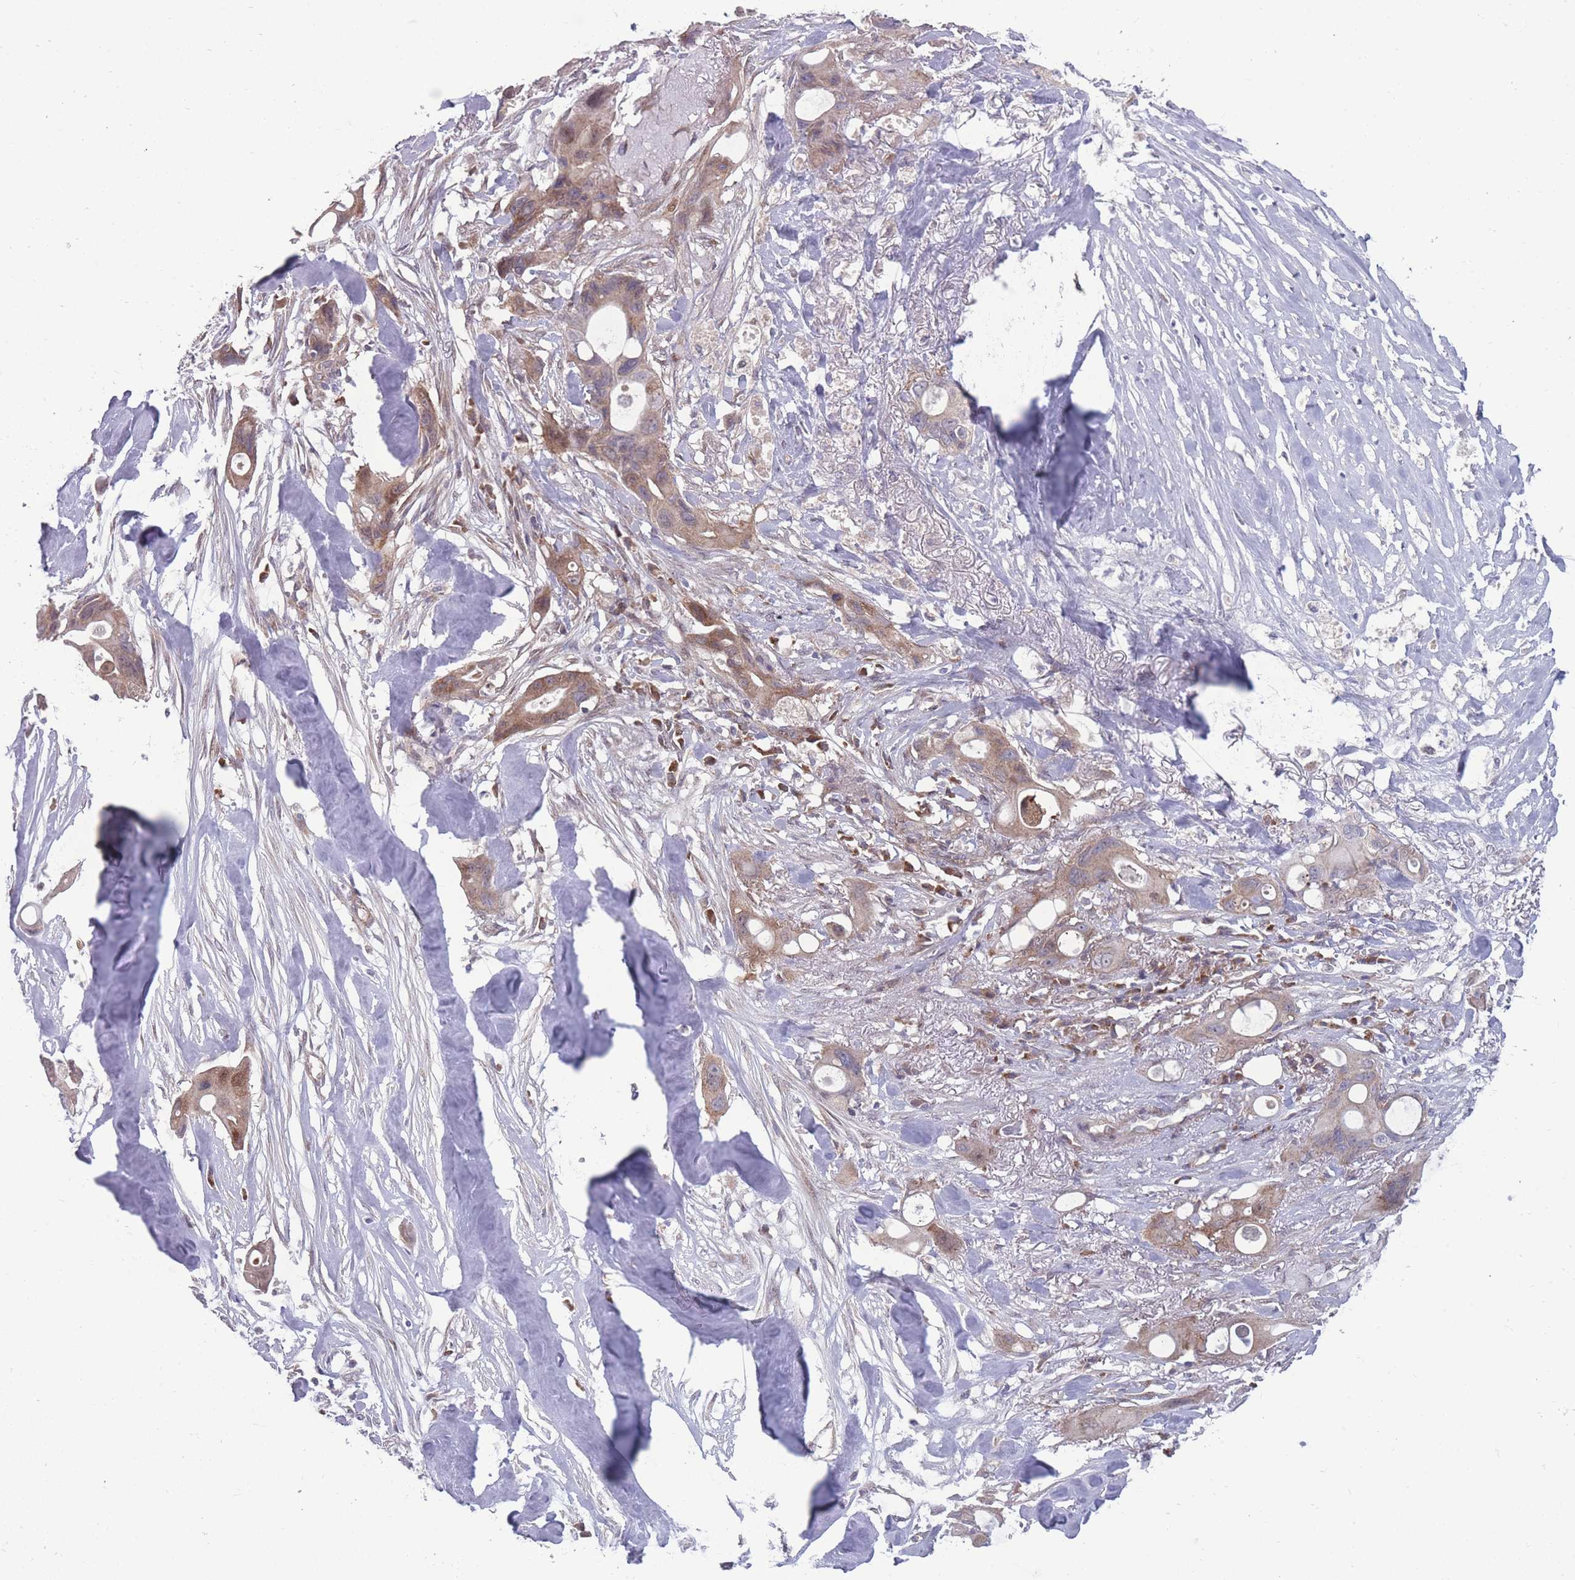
{"staining": {"intensity": "moderate", "quantity": ">75%", "location": "cytoplasmic/membranous"}, "tissue": "ovarian cancer", "cell_type": "Tumor cells", "image_type": "cancer", "snomed": [{"axis": "morphology", "description": "Cystadenocarcinoma, mucinous, NOS"}, {"axis": "topography", "description": "Ovary"}], "caption": "Mucinous cystadenocarcinoma (ovarian) stained for a protein displays moderate cytoplasmic/membranous positivity in tumor cells.", "gene": "RIC8A", "patient": {"sex": "female", "age": 70}}